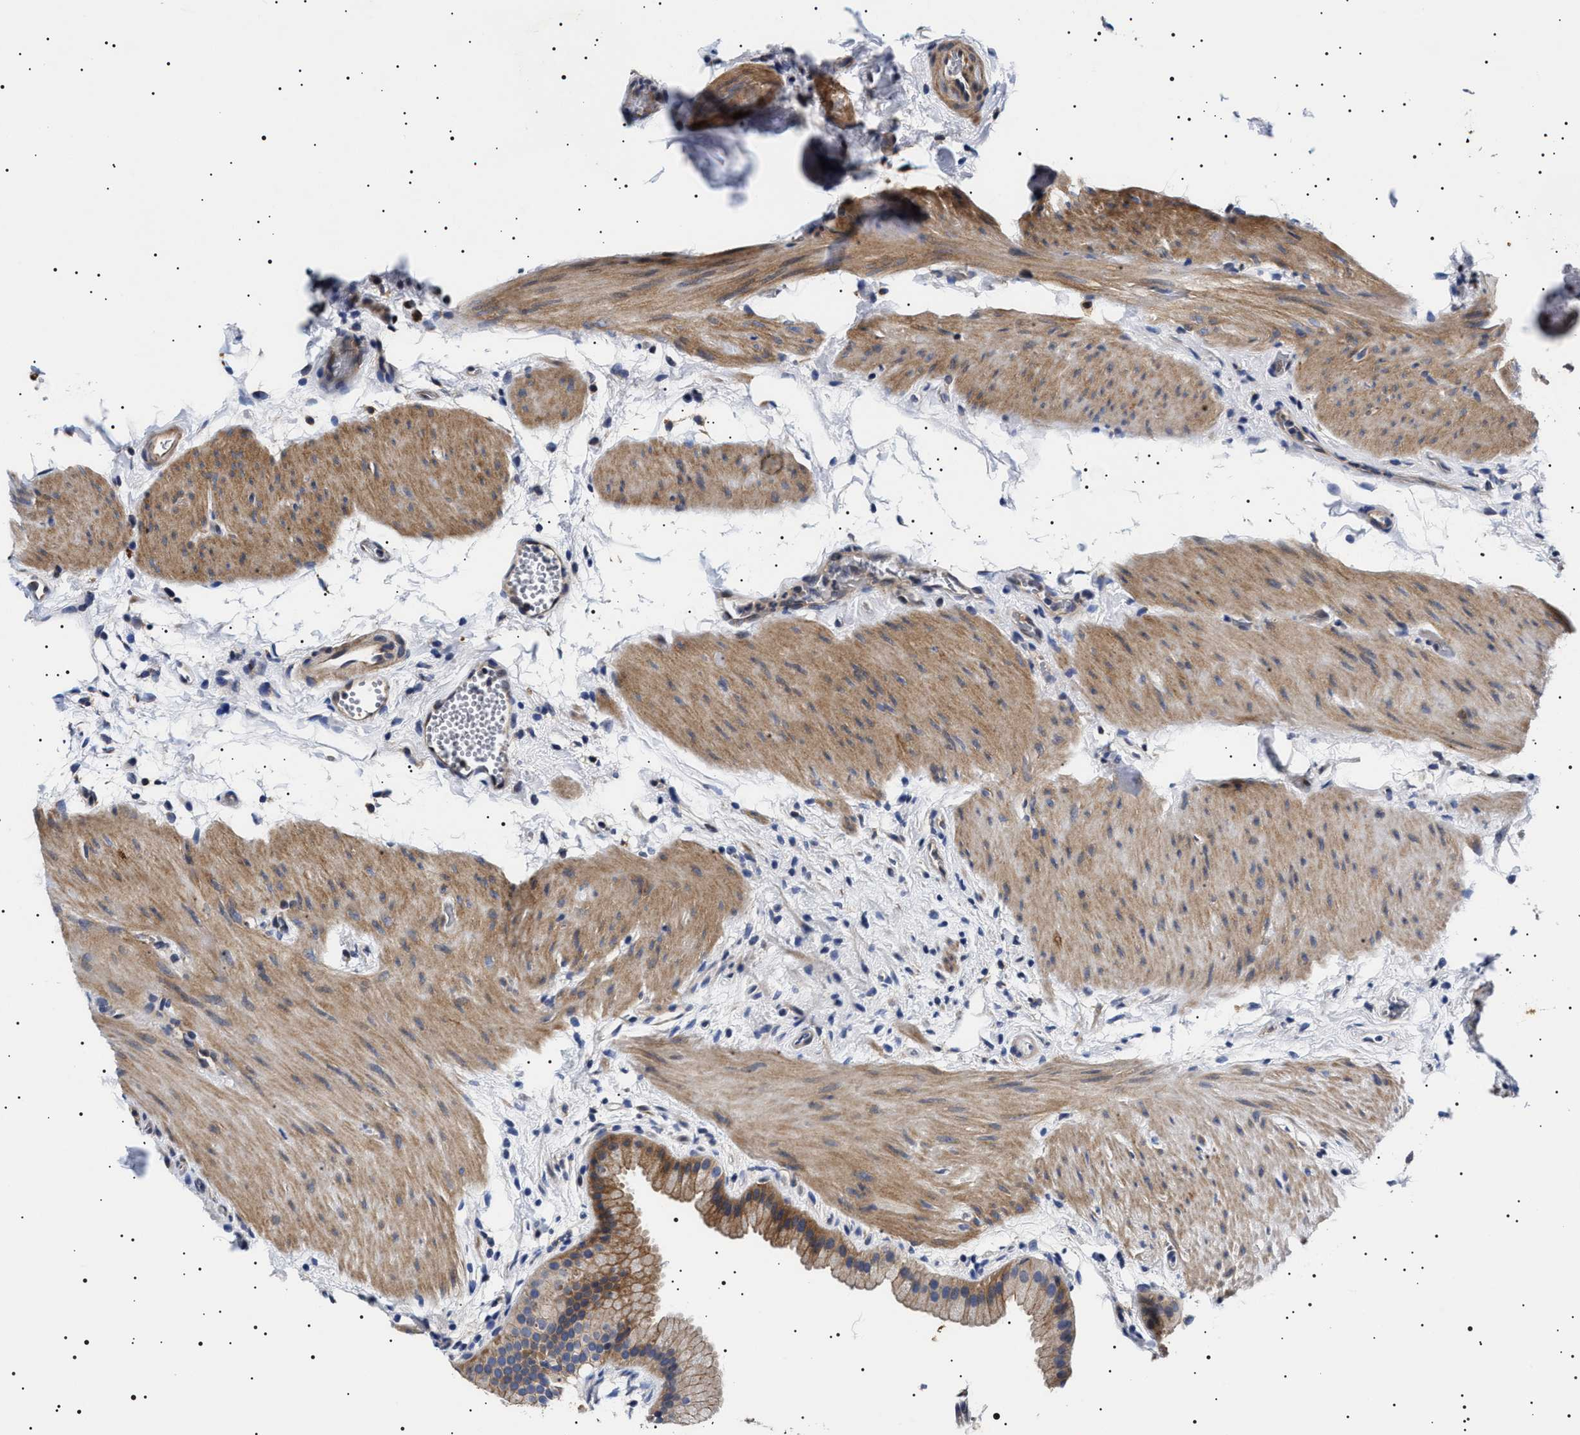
{"staining": {"intensity": "moderate", "quantity": "25%-75%", "location": "cytoplasmic/membranous"}, "tissue": "gallbladder", "cell_type": "Glandular cells", "image_type": "normal", "snomed": [{"axis": "morphology", "description": "Normal tissue, NOS"}, {"axis": "topography", "description": "Gallbladder"}], "caption": "Glandular cells display medium levels of moderate cytoplasmic/membranous expression in about 25%-75% of cells in normal human gallbladder.", "gene": "SLC4A7", "patient": {"sex": "female", "age": 64}}